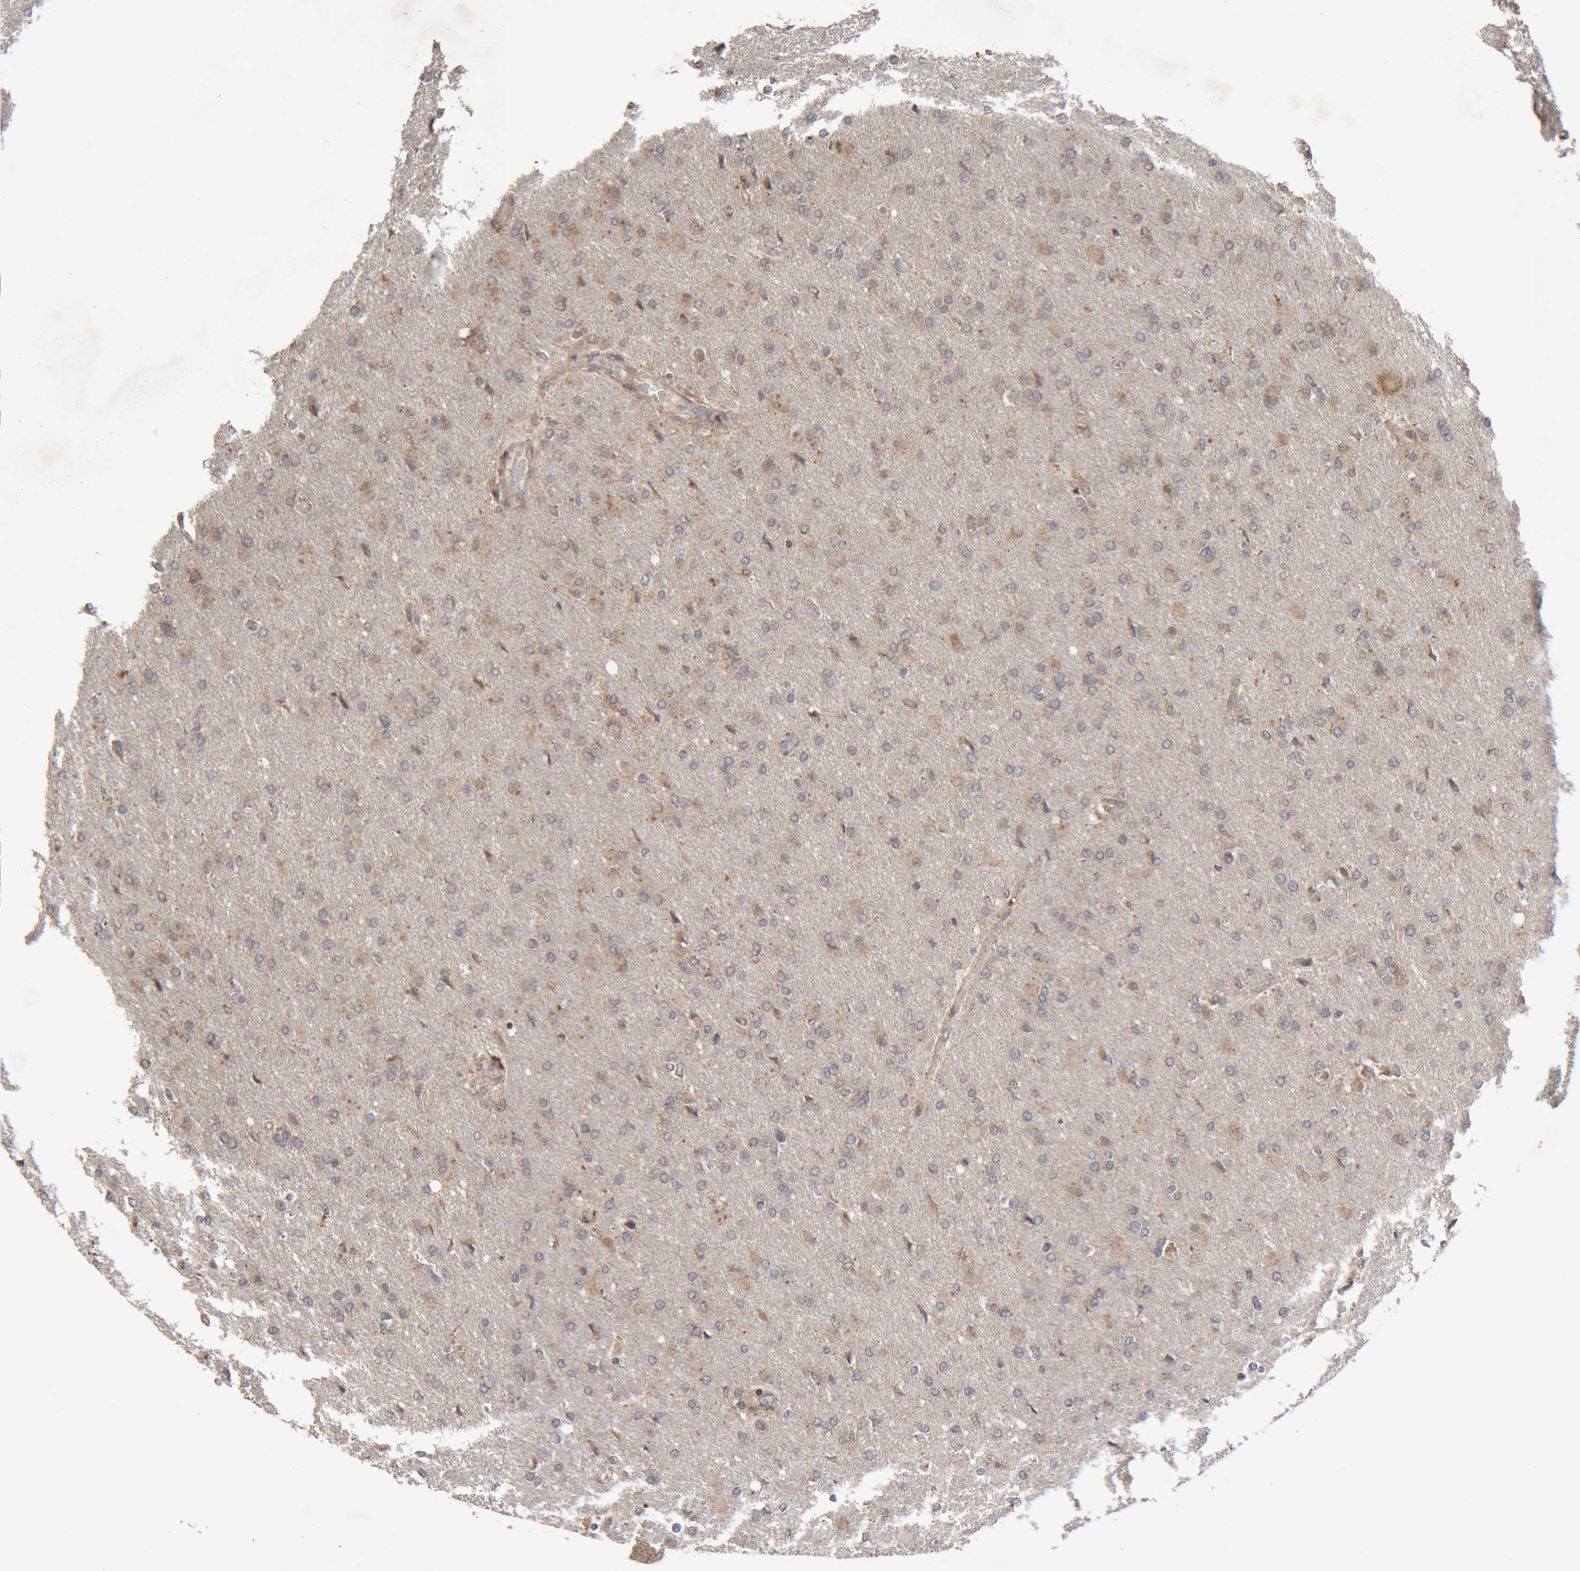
{"staining": {"intensity": "weak", "quantity": "25%-75%", "location": "cytoplasmic/membranous"}, "tissue": "glioma", "cell_type": "Tumor cells", "image_type": "cancer", "snomed": [{"axis": "morphology", "description": "Glioma, malignant, High grade"}, {"axis": "topography", "description": "Cerebral cortex"}], "caption": "Tumor cells display low levels of weak cytoplasmic/membranous expression in approximately 25%-75% of cells in human glioma.", "gene": "KIF21B", "patient": {"sex": "female", "age": 36}}